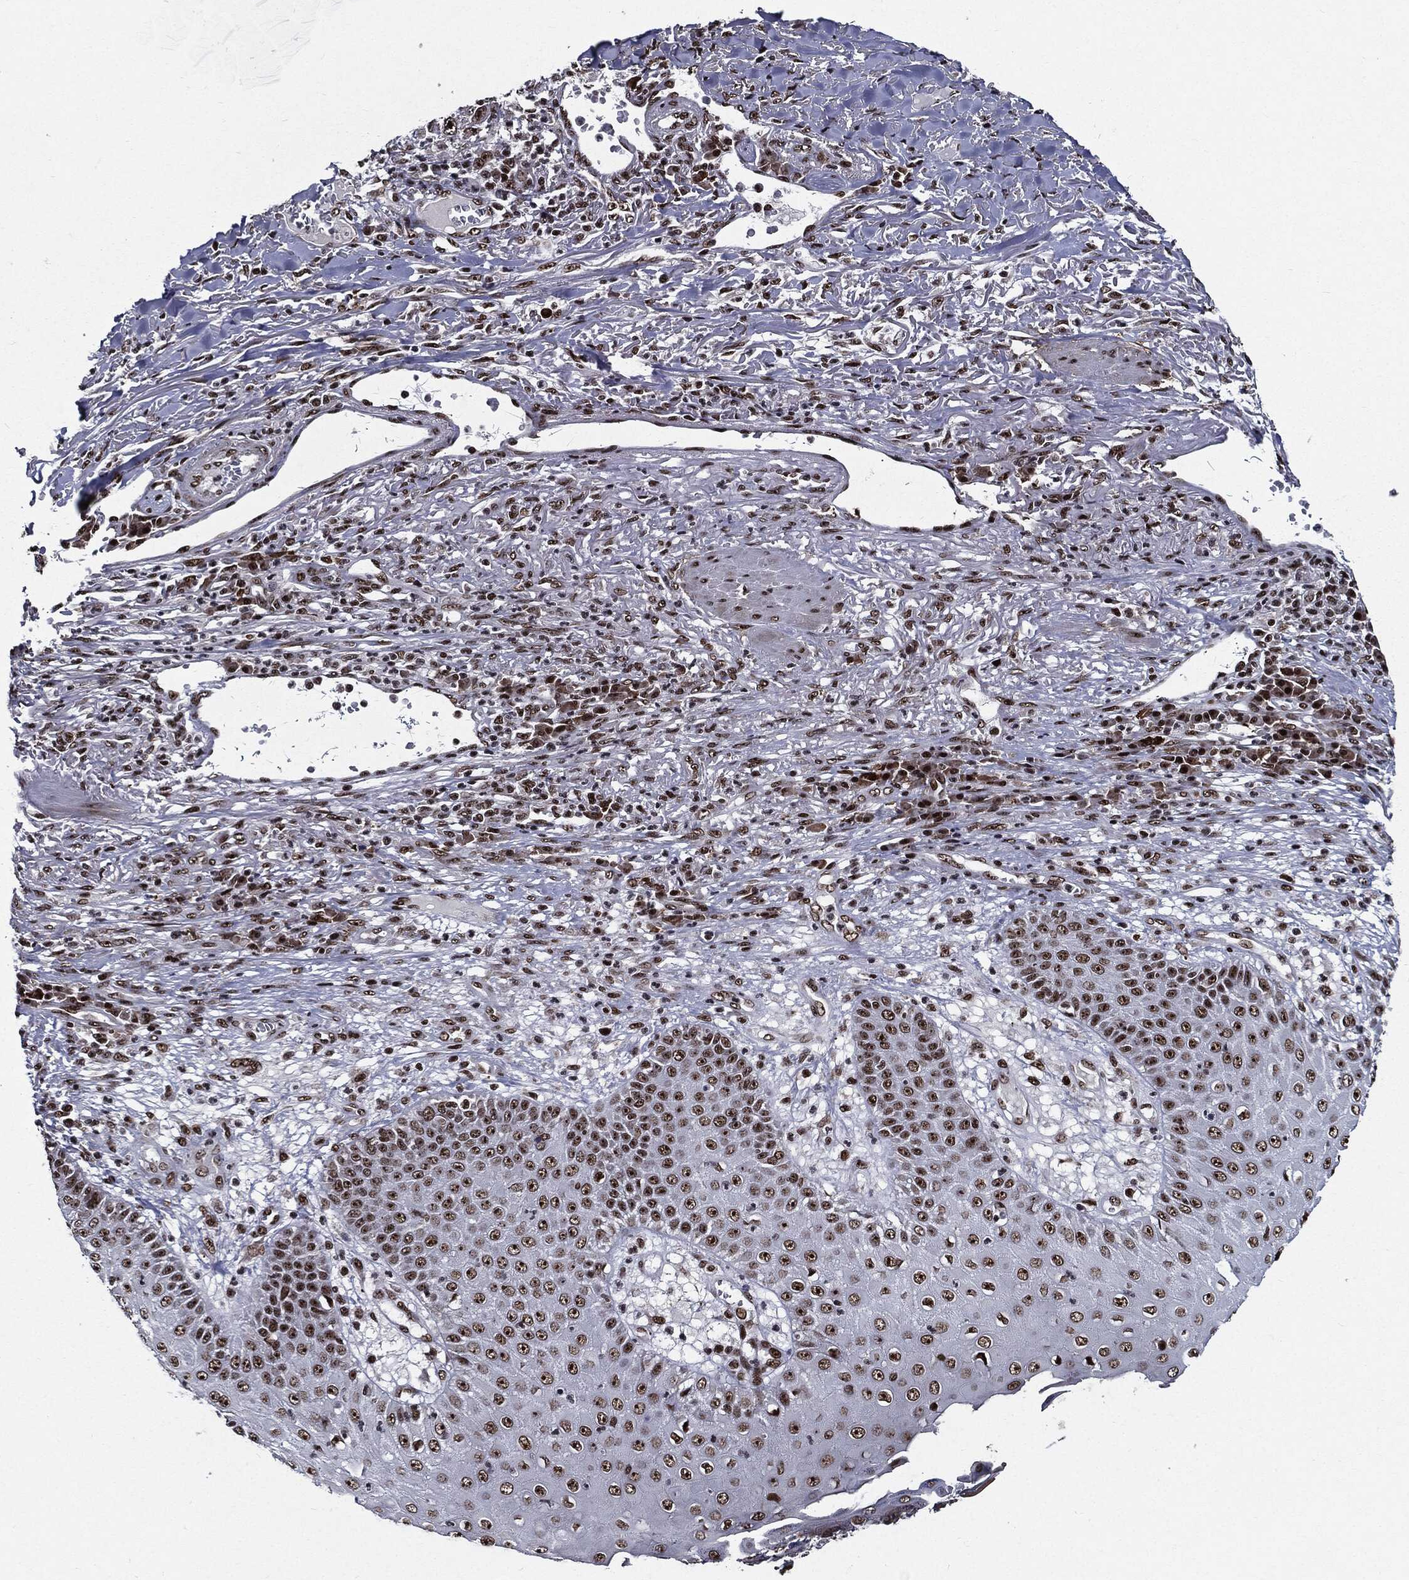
{"staining": {"intensity": "strong", "quantity": ">75%", "location": "nuclear"}, "tissue": "skin cancer", "cell_type": "Tumor cells", "image_type": "cancer", "snomed": [{"axis": "morphology", "description": "Squamous cell carcinoma, NOS"}, {"axis": "topography", "description": "Skin"}], "caption": "Human skin squamous cell carcinoma stained for a protein (brown) shows strong nuclear positive positivity in about >75% of tumor cells.", "gene": "ZFP91", "patient": {"sex": "male", "age": 82}}